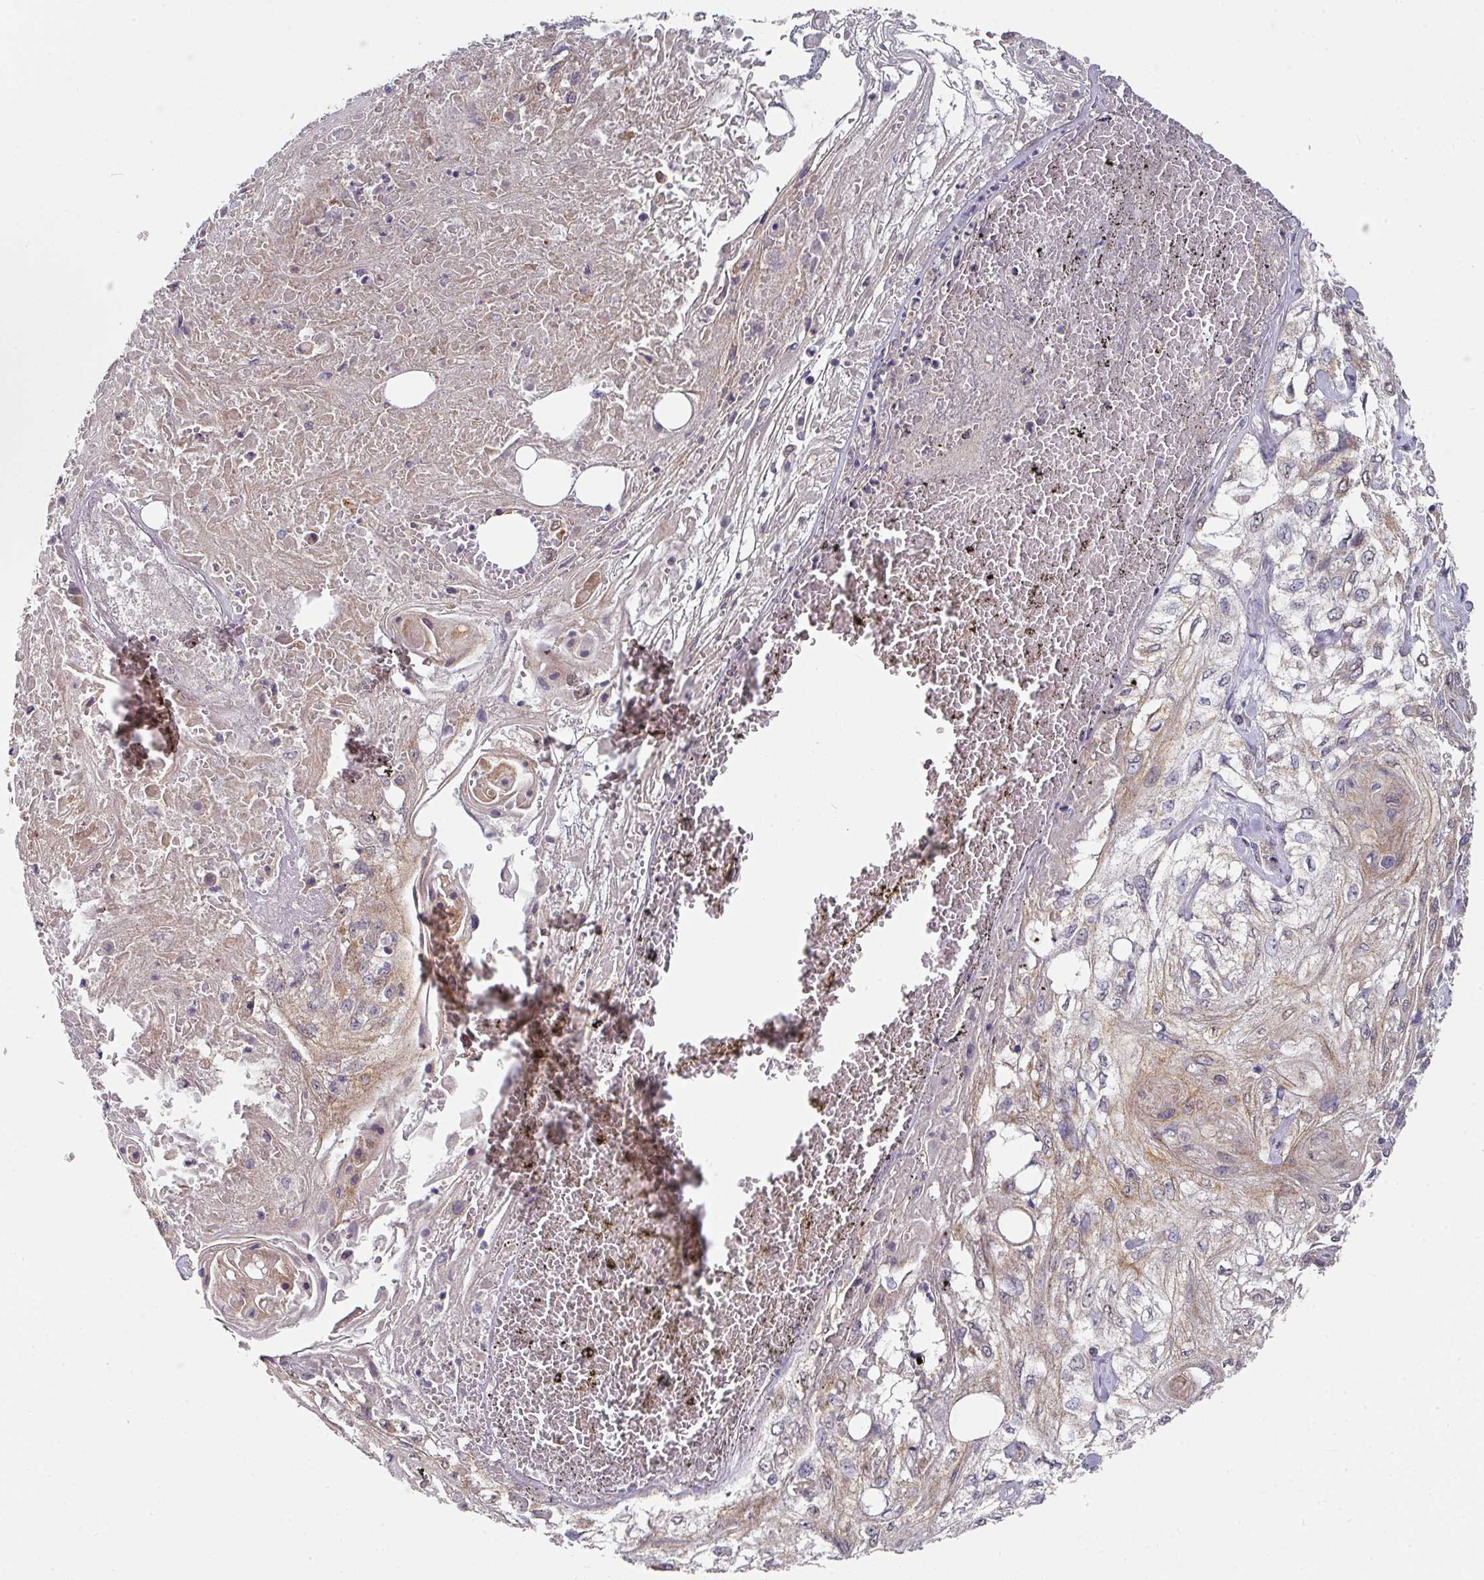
{"staining": {"intensity": "weak", "quantity": ">75%", "location": "cytoplasmic/membranous"}, "tissue": "skin cancer", "cell_type": "Tumor cells", "image_type": "cancer", "snomed": [{"axis": "morphology", "description": "Squamous cell carcinoma, NOS"}, {"axis": "morphology", "description": "Squamous cell carcinoma, metastatic, NOS"}, {"axis": "topography", "description": "Skin"}, {"axis": "topography", "description": "Lymph node"}], "caption": "Immunohistochemistry histopathology image of neoplastic tissue: skin cancer (metastatic squamous cell carcinoma) stained using IHC exhibits low levels of weak protein expression localized specifically in the cytoplasmic/membranous of tumor cells, appearing as a cytoplasmic/membranous brown color.", "gene": "EXTL3", "patient": {"sex": "male", "age": 75}}